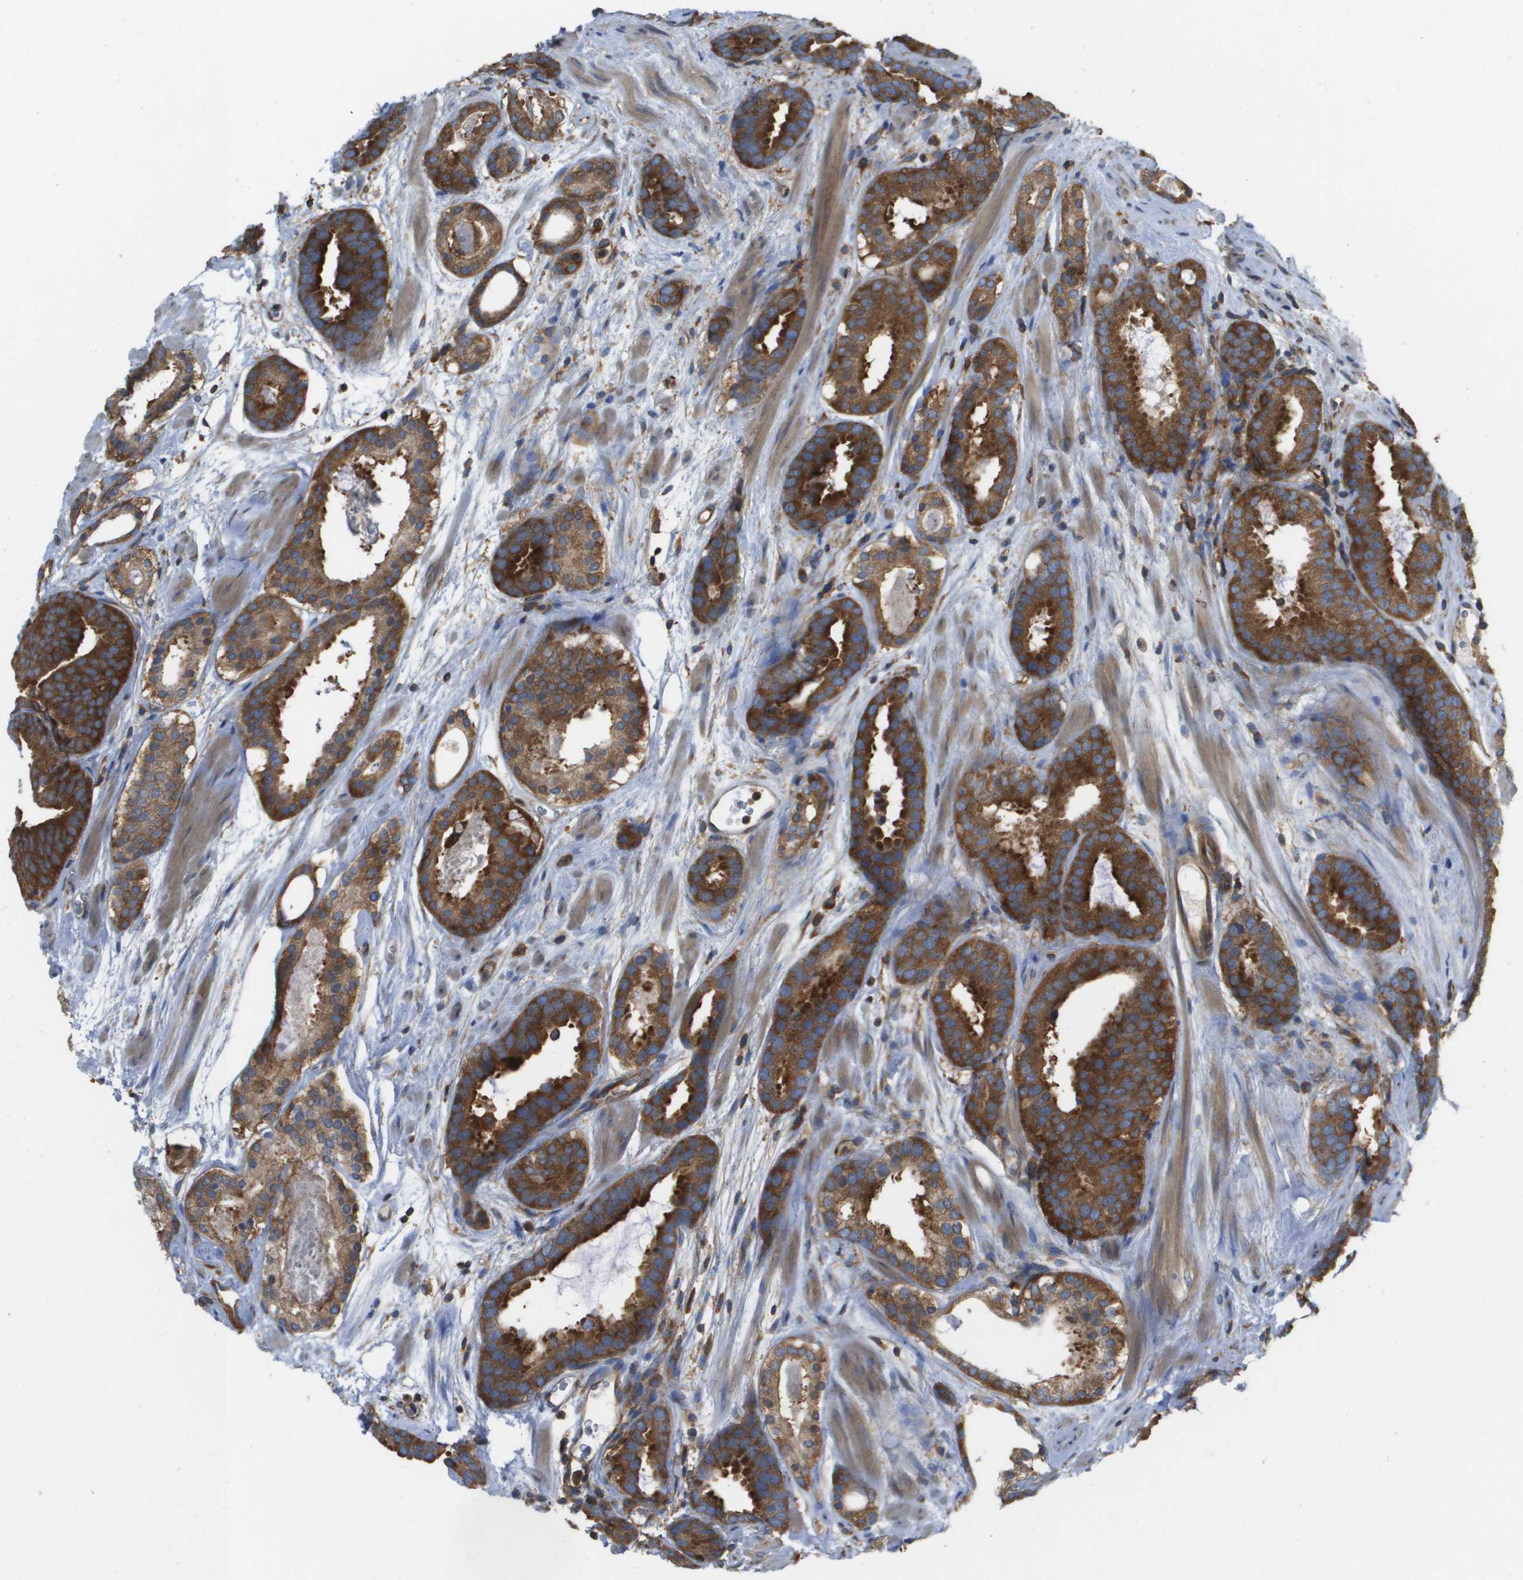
{"staining": {"intensity": "strong", "quantity": ">75%", "location": "cytoplasmic/membranous"}, "tissue": "prostate cancer", "cell_type": "Tumor cells", "image_type": "cancer", "snomed": [{"axis": "morphology", "description": "Adenocarcinoma, Low grade"}, {"axis": "topography", "description": "Prostate"}], "caption": "Tumor cells reveal strong cytoplasmic/membranous staining in about >75% of cells in prostate cancer (adenocarcinoma (low-grade)). (Stains: DAB in brown, nuclei in blue, Microscopy: brightfield microscopy at high magnification).", "gene": "EIF4G2", "patient": {"sex": "male", "age": 69}}